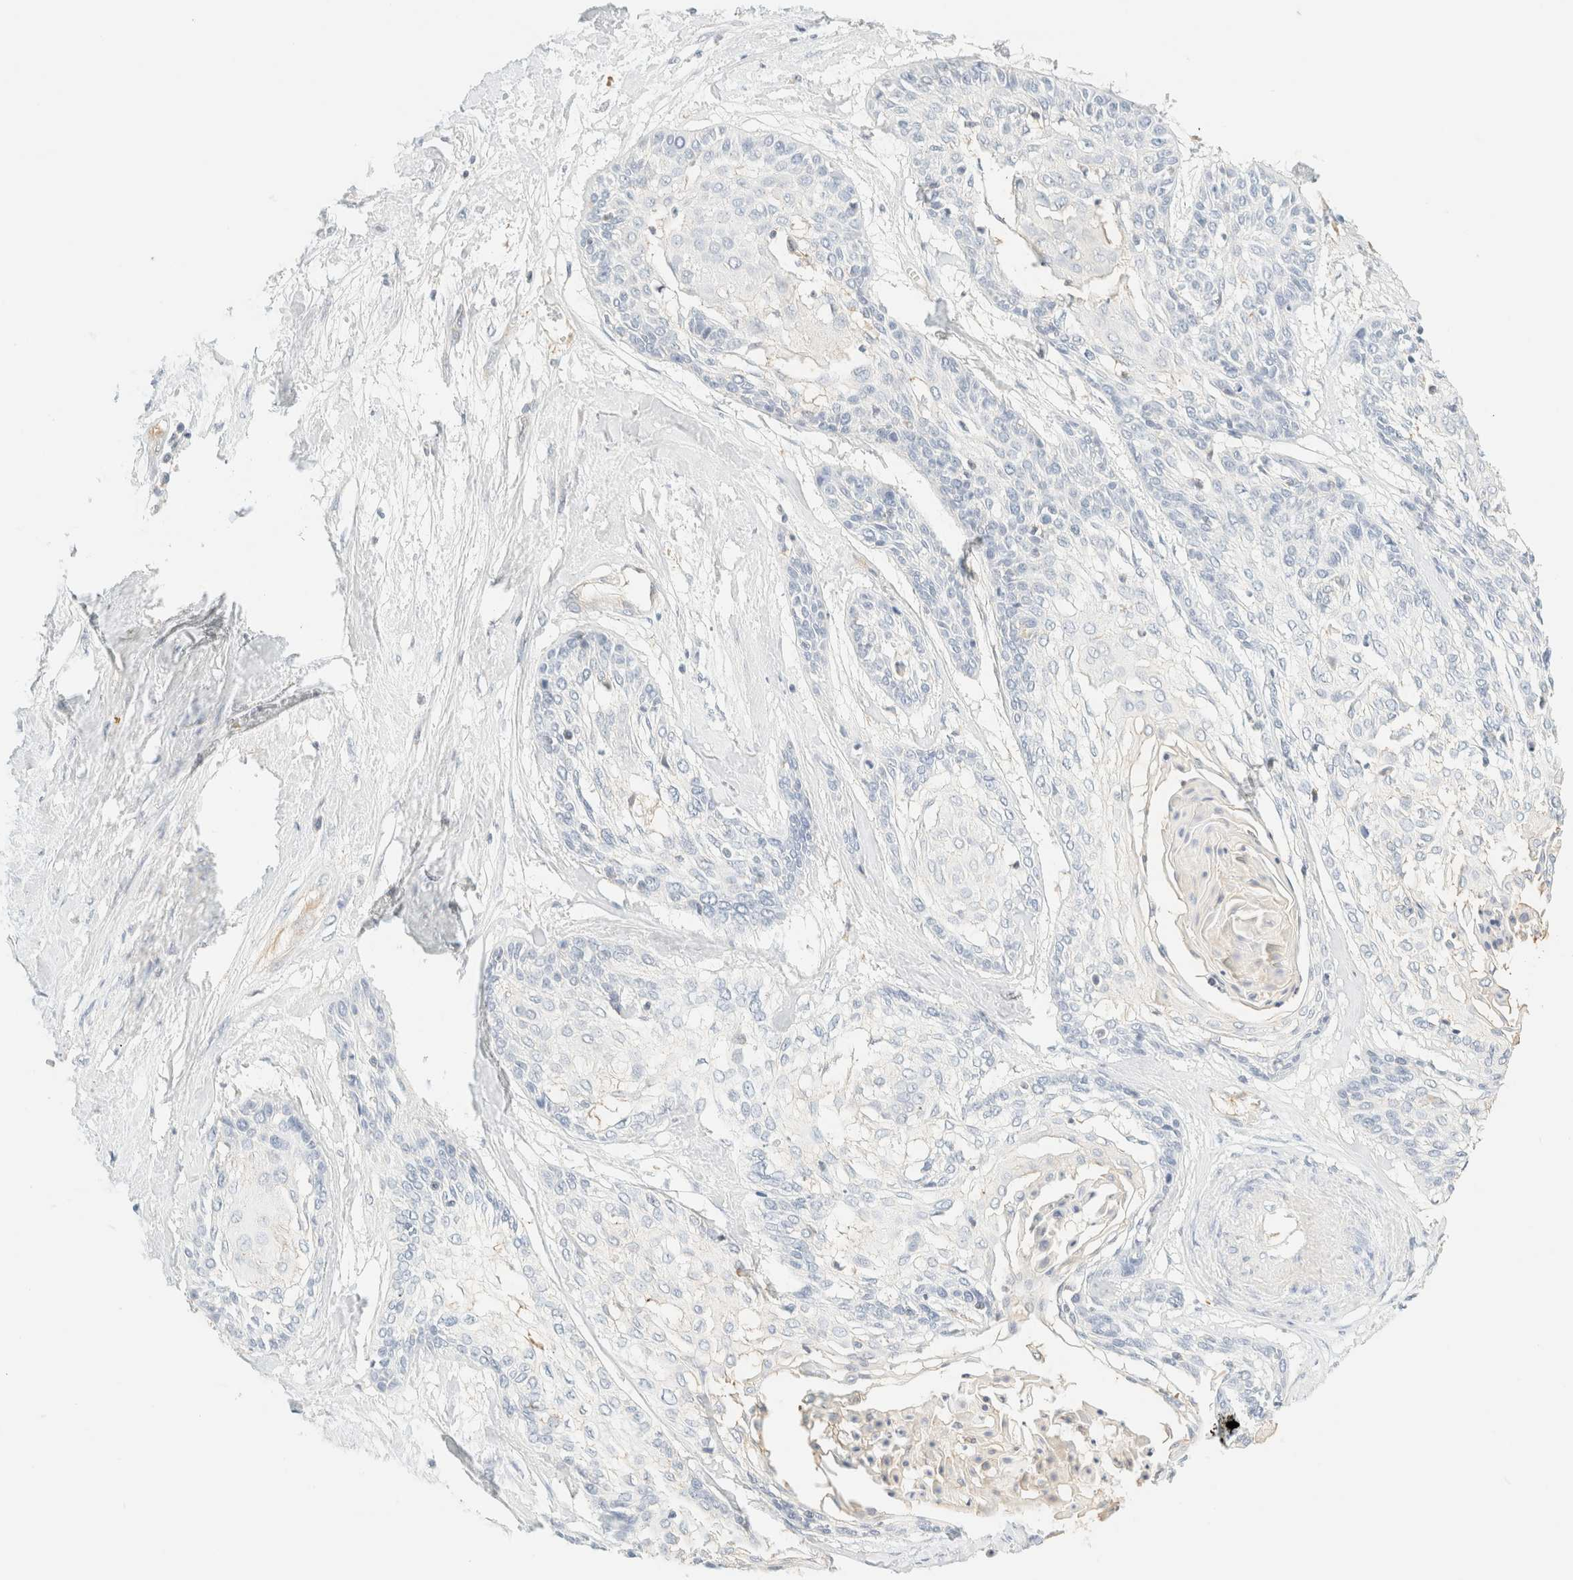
{"staining": {"intensity": "negative", "quantity": "none", "location": "none"}, "tissue": "cervical cancer", "cell_type": "Tumor cells", "image_type": "cancer", "snomed": [{"axis": "morphology", "description": "Squamous cell carcinoma, NOS"}, {"axis": "topography", "description": "Cervix"}], "caption": "The image reveals no staining of tumor cells in cervical squamous cell carcinoma. Nuclei are stained in blue.", "gene": "FHOD1", "patient": {"sex": "female", "age": 57}}